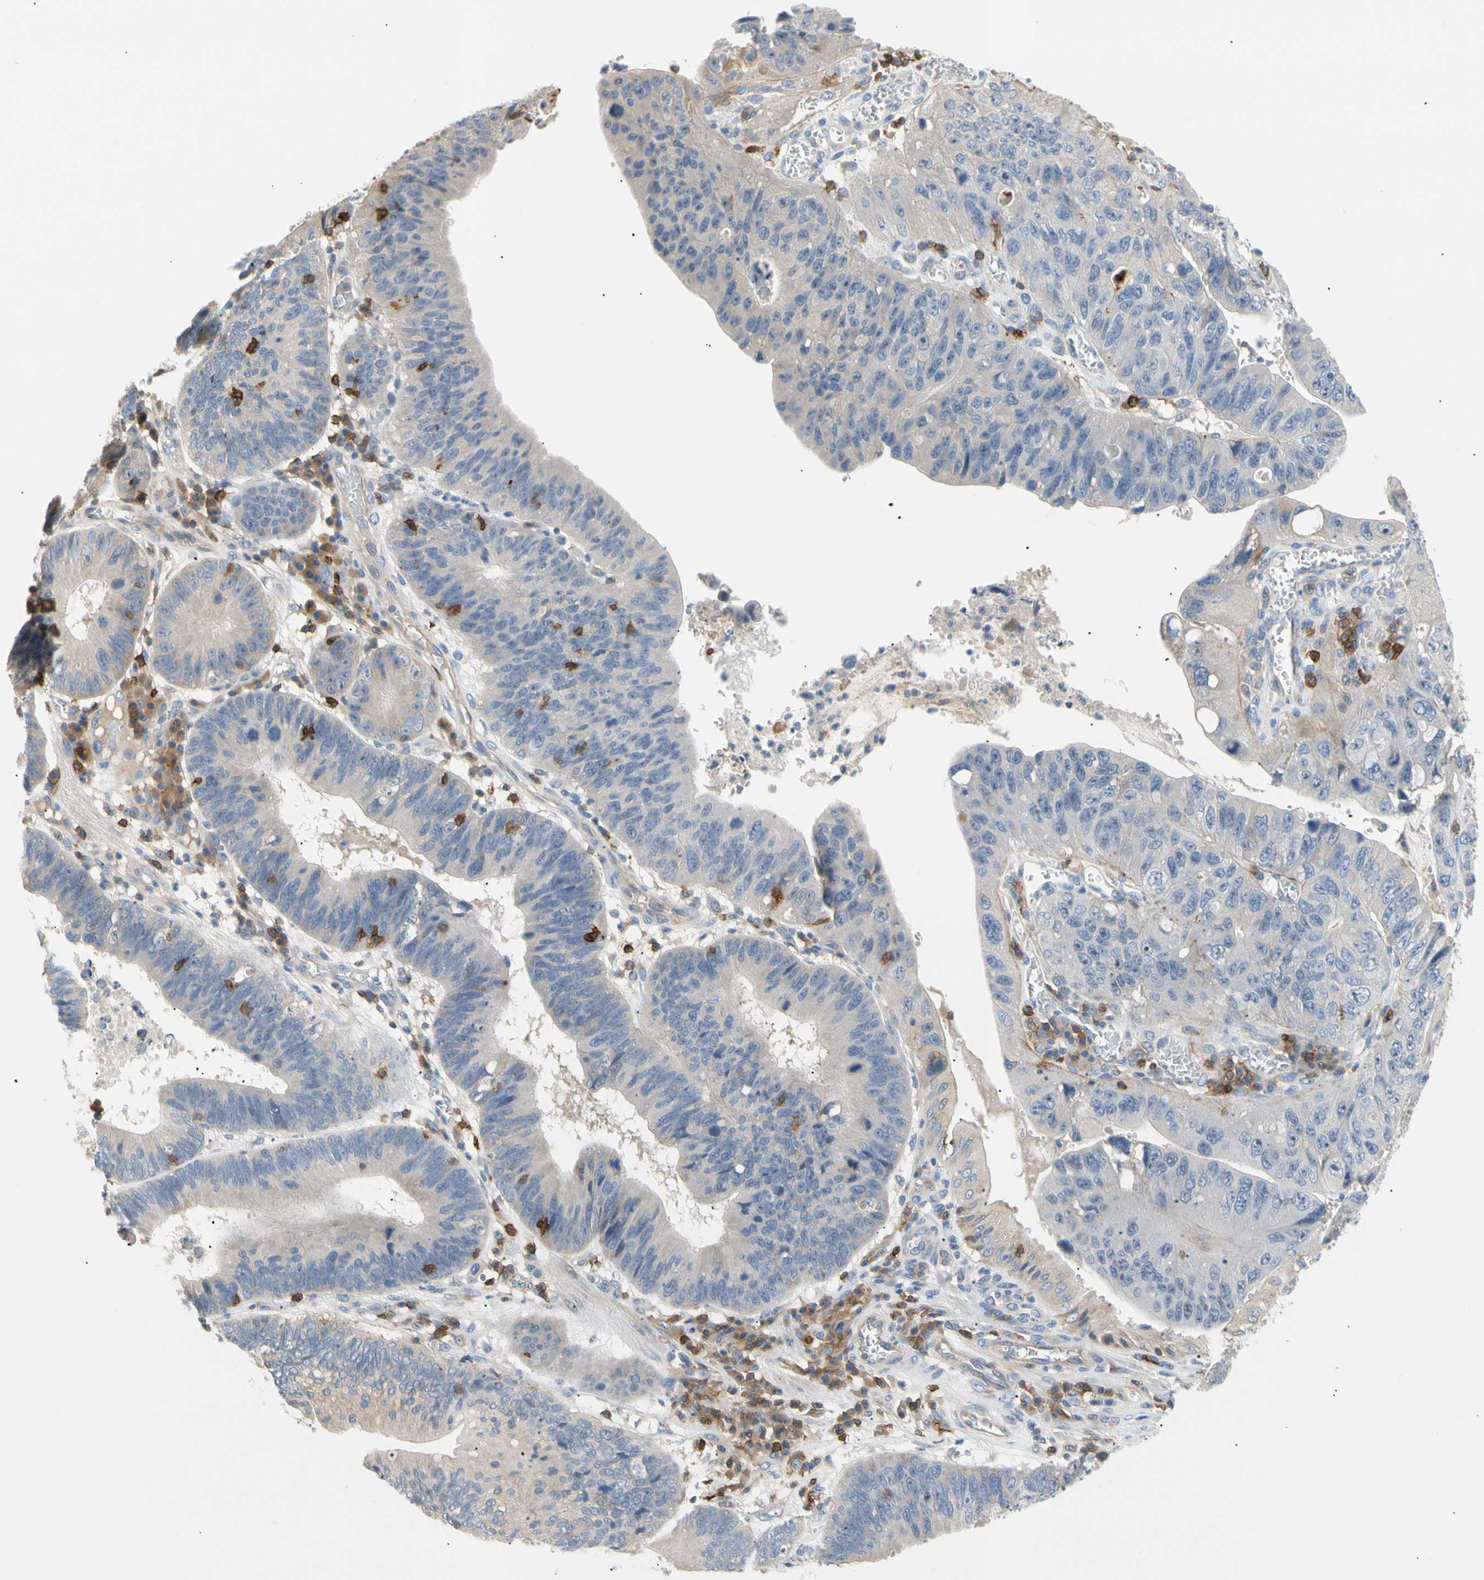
{"staining": {"intensity": "negative", "quantity": "none", "location": "none"}, "tissue": "stomach cancer", "cell_type": "Tumor cells", "image_type": "cancer", "snomed": [{"axis": "morphology", "description": "Adenocarcinoma, NOS"}, {"axis": "topography", "description": "Stomach"}], "caption": "This is an immunohistochemistry (IHC) photomicrograph of adenocarcinoma (stomach). There is no expression in tumor cells.", "gene": "TNFRSF18", "patient": {"sex": "male", "age": 59}}